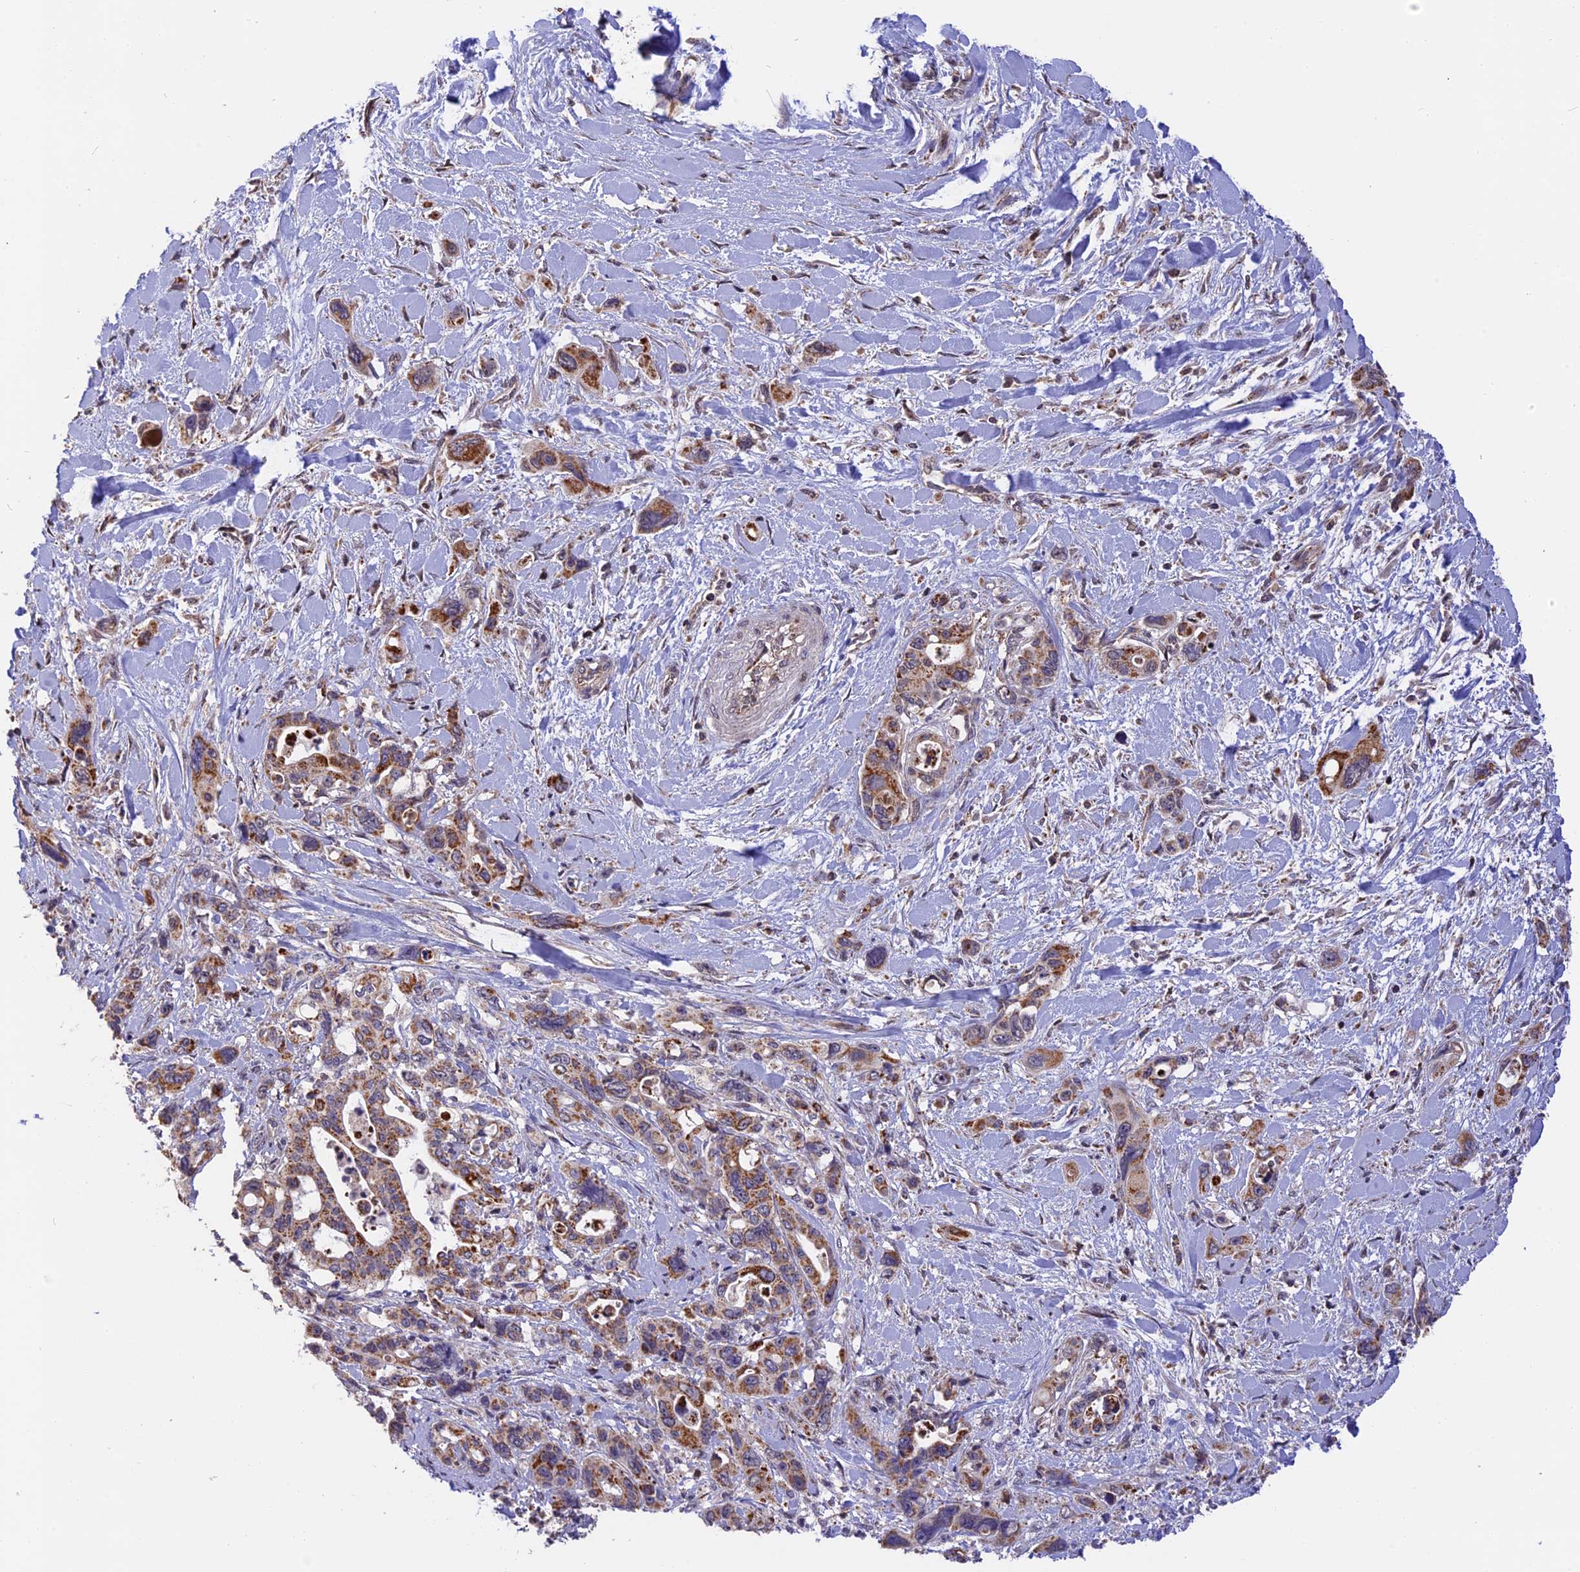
{"staining": {"intensity": "moderate", "quantity": ">75%", "location": "cytoplasmic/membranous"}, "tissue": "pancreatic cancer", "cell_type": "Tumor cells", "image_type": "cancer", "snomed": [{"axis": "morphology", "description": "Adenocarcinoma, NOS"}, {"axis": "topography", "description": "Pancreas"}], "caption": "Brown immunohistochemical staining in pancreatic cancer exhibits moderate cytoplasmic/membranous expression in about >75% of tumor cells.", "gene": "RERGL", "patient": {"sex": "male", "age": 46}}